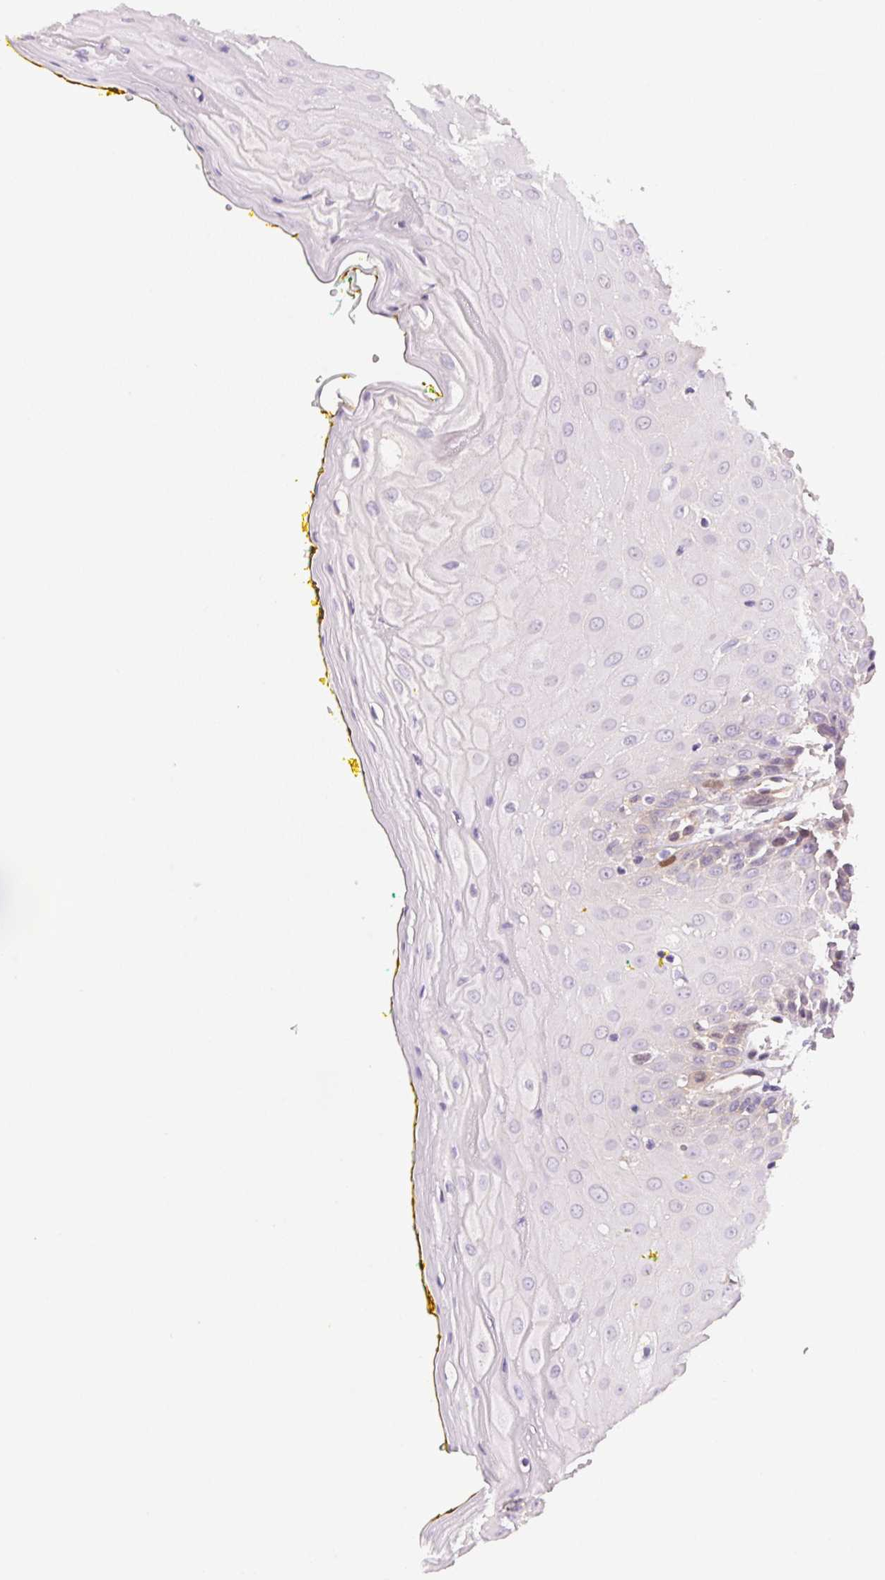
{"staining": {"intensity": "weak", "quantity": "<25%", "location": "nuclear"}, "tissue": "oral mucosa", "cell_type": "Squamous epithelial cells", "image_type": "normal", "snomed": [{"axis": "morphology", "description": "Normal tissue, NOS"}, {"axis": "morphology", "description": "Squamous cell carcinoma, NOS"}, {"axis": "topography", "description": "Oral tissue"}, {"axis": "topography", "description": "Head-Neck"}], "caption": "High power microscopy image of an IHC image of normal oral mucosa, revealing no significant expression in squamous epithelial cells.", "gene": "SMTN", "patient": {"sex": "female", "age": 70}}